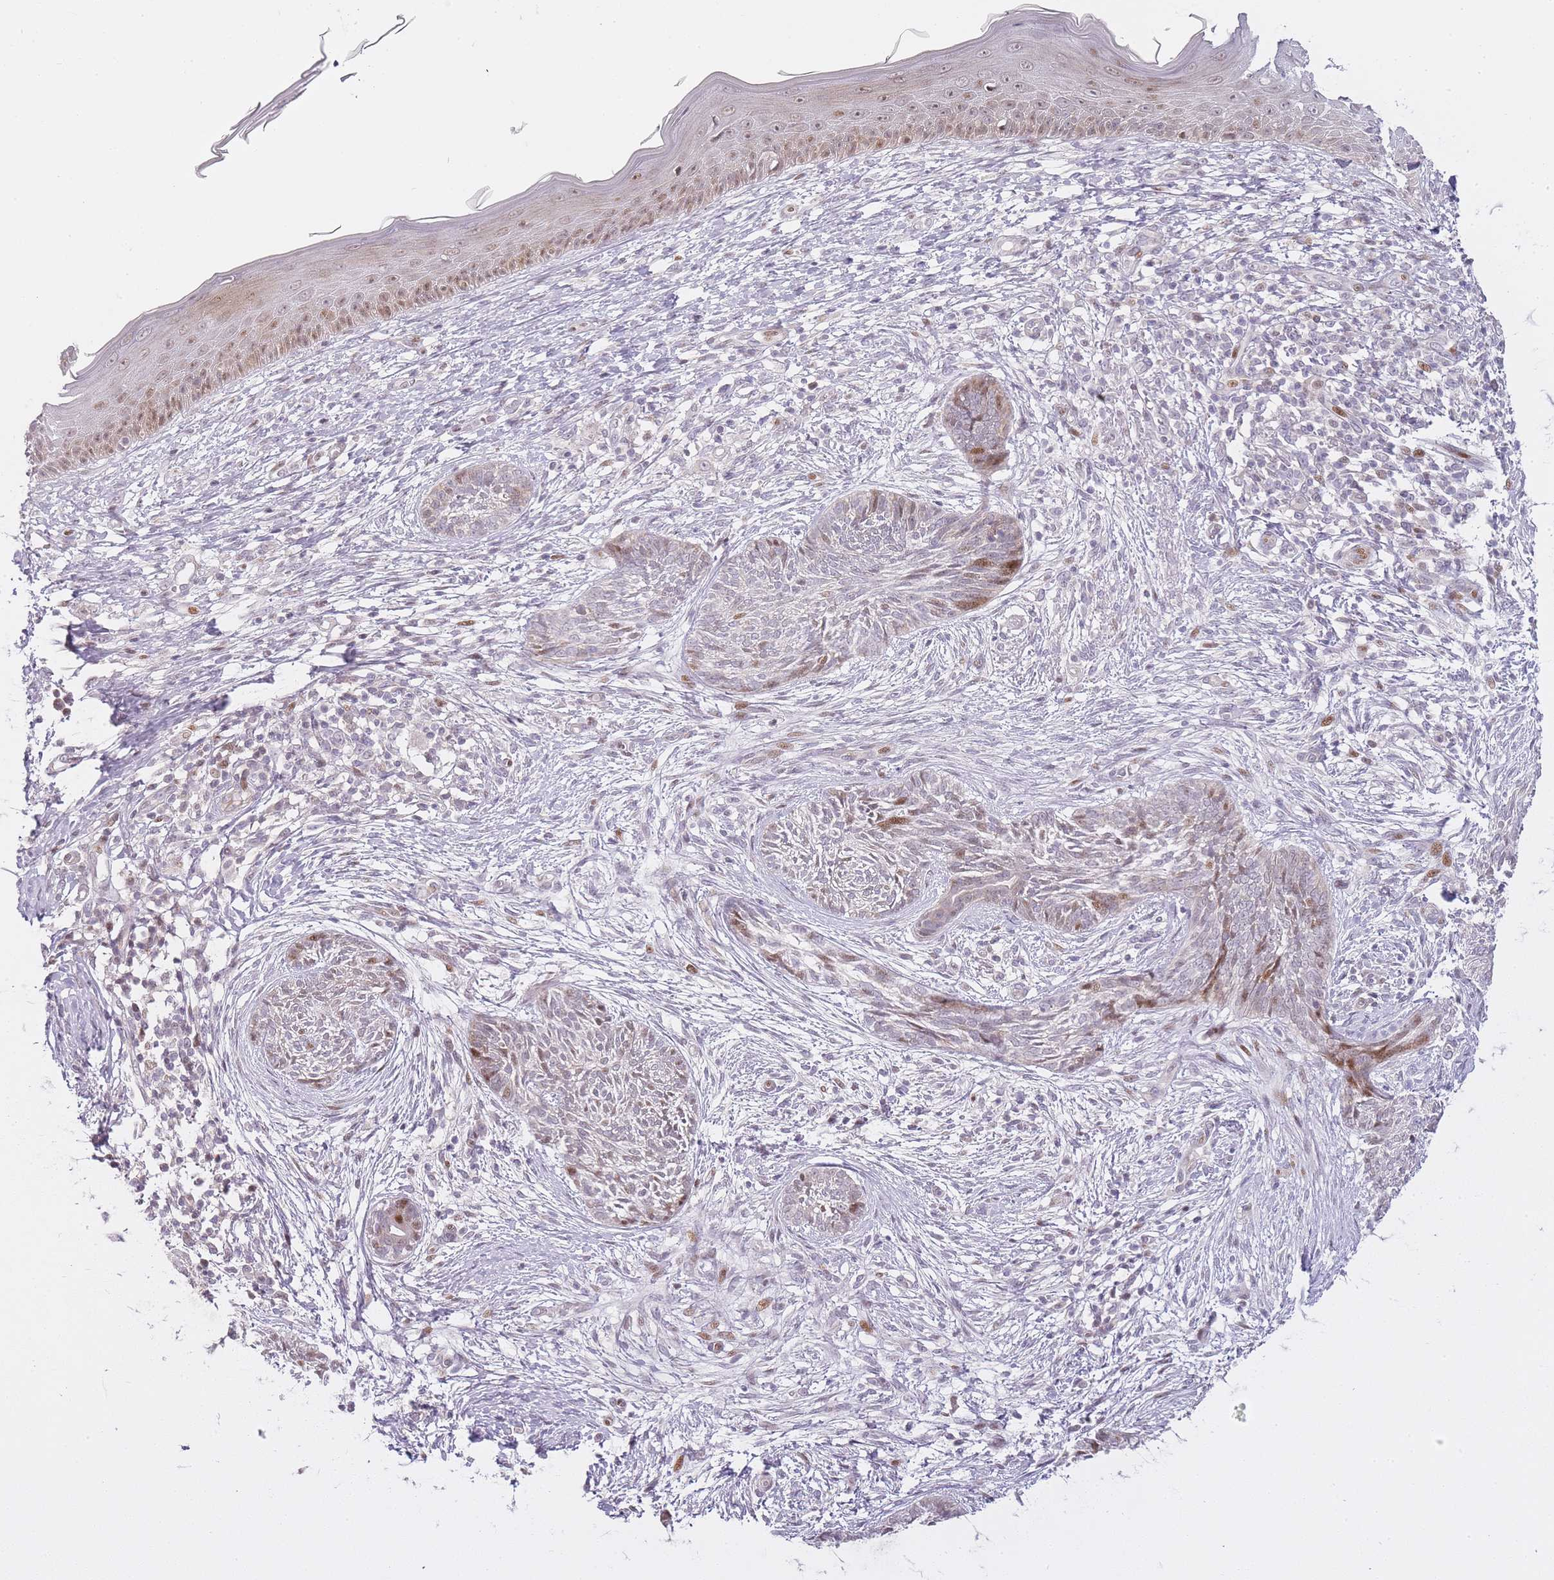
{"staining": {"intensity": "moderate", "quantity": "25%-75%", "location": "nuclear"}, "tissue": "skin cancer", "cell_type": "Tumor cells", "image_type": "cancer", "snomed": [{"axis": "morphology", "description": "Basal cell carcinoma"}, {"axis": "topography", "description": "Skin"}], "caption": "This photomicrograph shows basal cell carcinoma (skin) stained with immunohistochemistry (IHC) to label a protein in brown. The nuclear of tumor cells show moderate positivity for the protein. Nuclei are counter-stained blue.", "gene": "OGG1", "patient": {"sex": "male", "age": 73}}